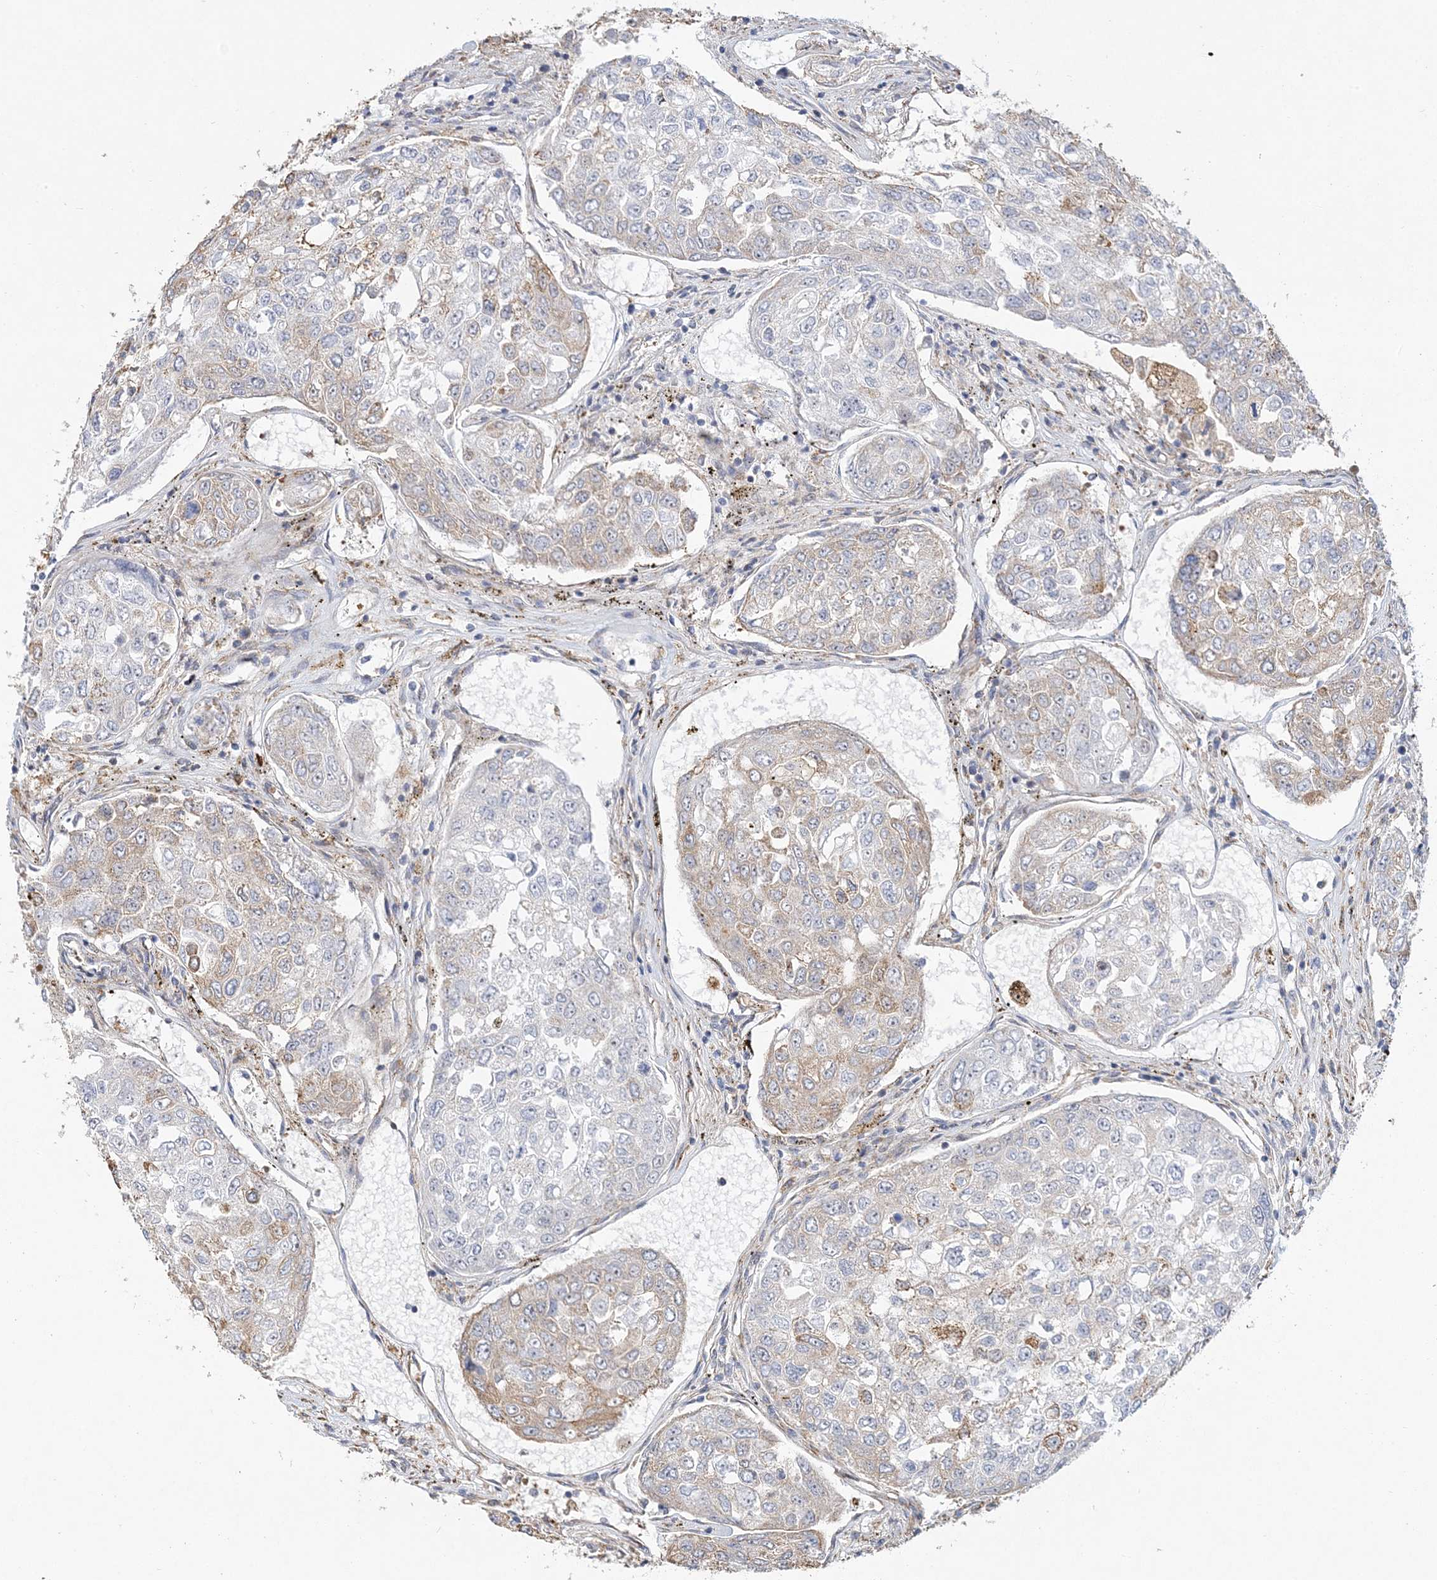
{"staining": {"intensity": "weak", "quantity": "<25%", "location": "cytoplasmic/membranous"}, "tissue": "urothelial cancer", "cell_type": "Tumor cells", "image_type": "cancer", "snomed": [{"axis": "morphology", "description": "Urothelial carcinoma, High grade"}, {"axis": "topography", "description": "Lymph node"}, {"axis": "topography", "description": "Urinary bladder"}], "caption": "A histopathology image of human urothelial carcinoma (high-grade) is negative for staining in tumor cells.", "gene": "ZFYVE16", "patient": {"sex": "male", "age": 51}}